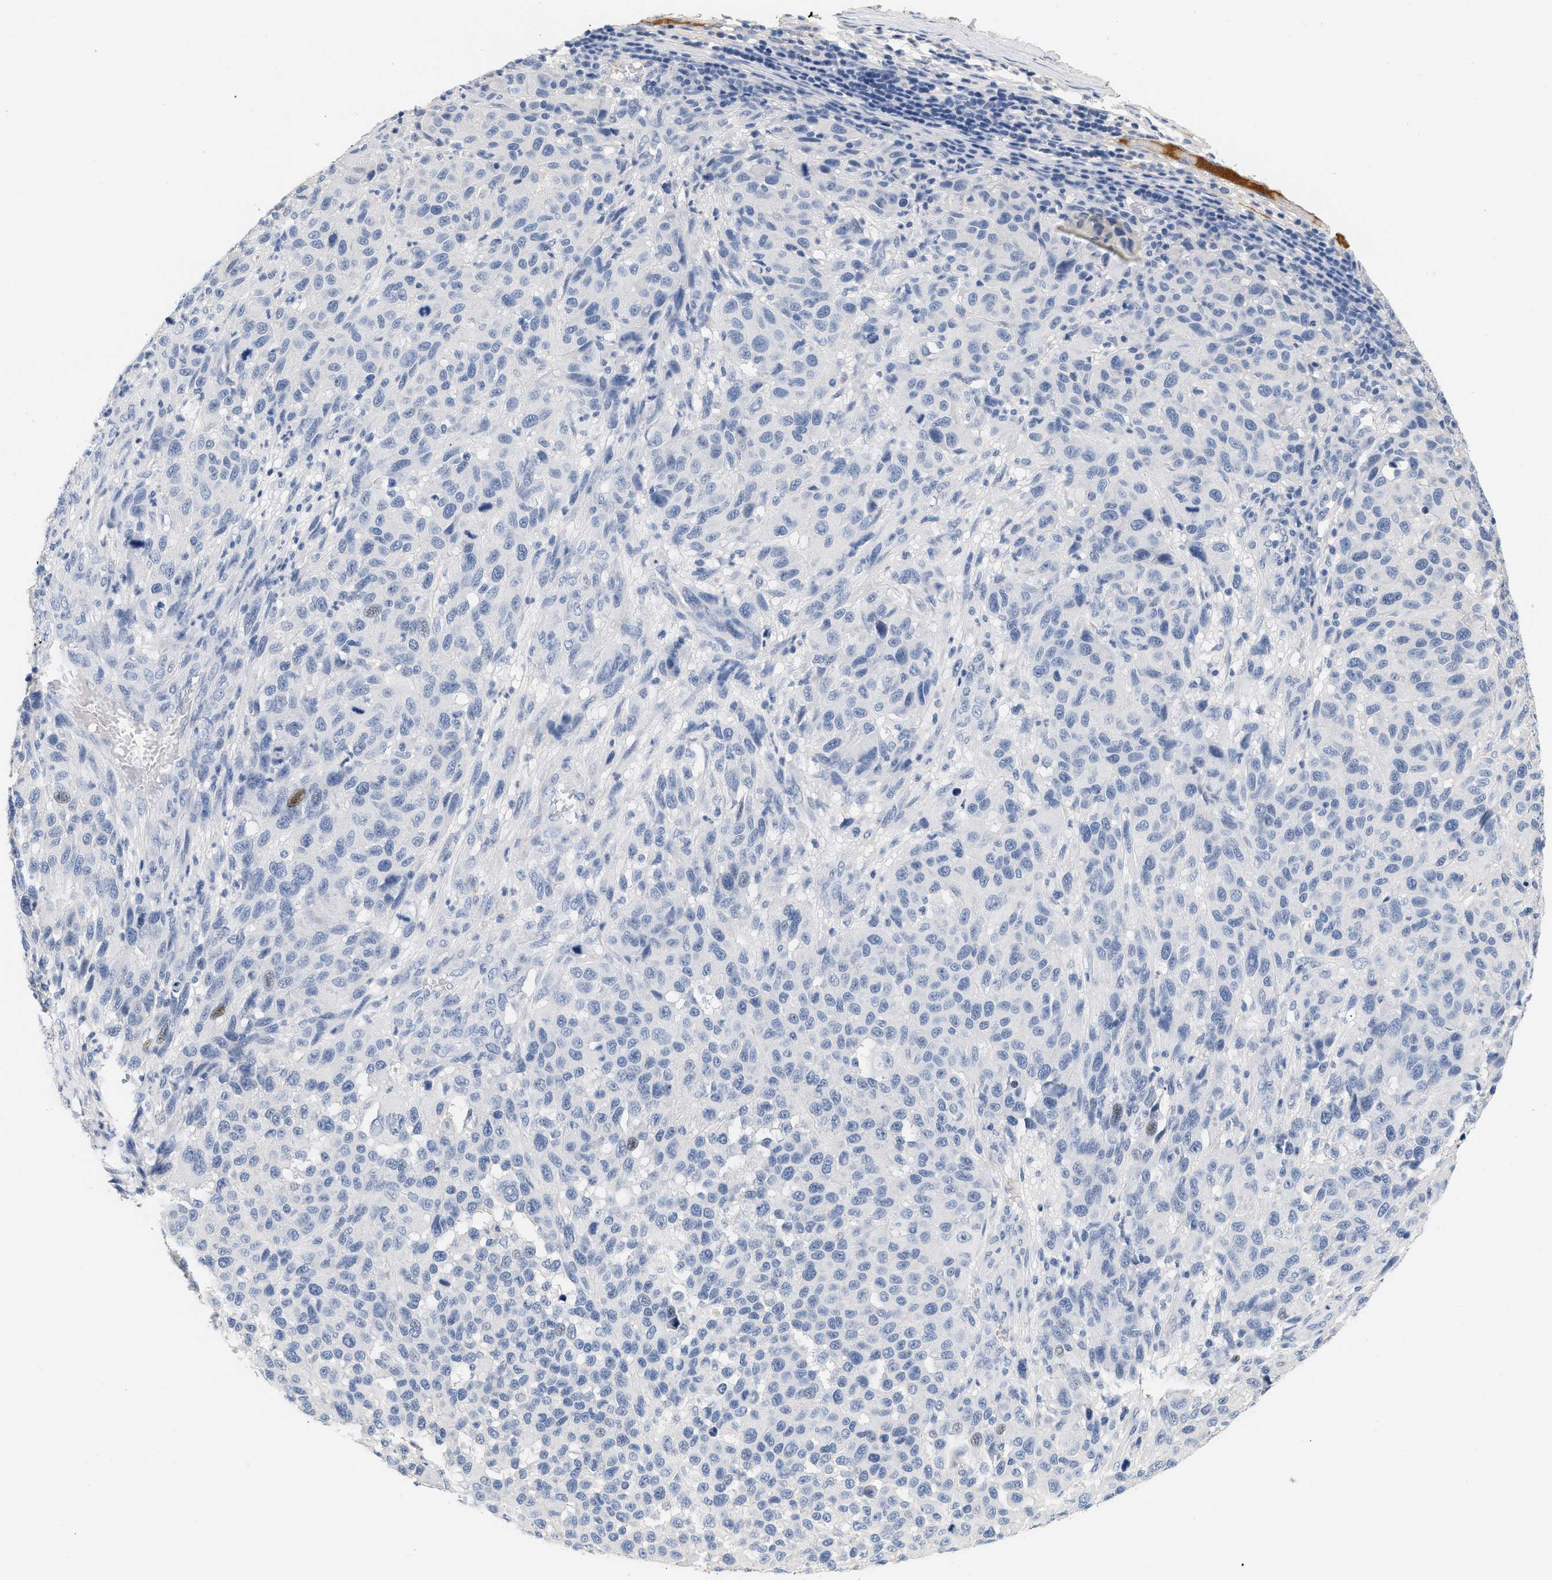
{"staining": {"intensity": "negative", "quantity": "none", "location": "none"}, "tissue": "melanoma", "cell_type": "Tumor cells", "image_type": "cancer", "snomed": [{"axis": "morphology", "description": "Malignant melanoma, Metastatic site"}, {"axis": "topography", "description": "Lymph node"}], "caption": "Histopathology image shows no significant protein positivity in tumor cells of melanoma.", "gene": "CFH", "patient": {"sex": "male", "age": 61}}